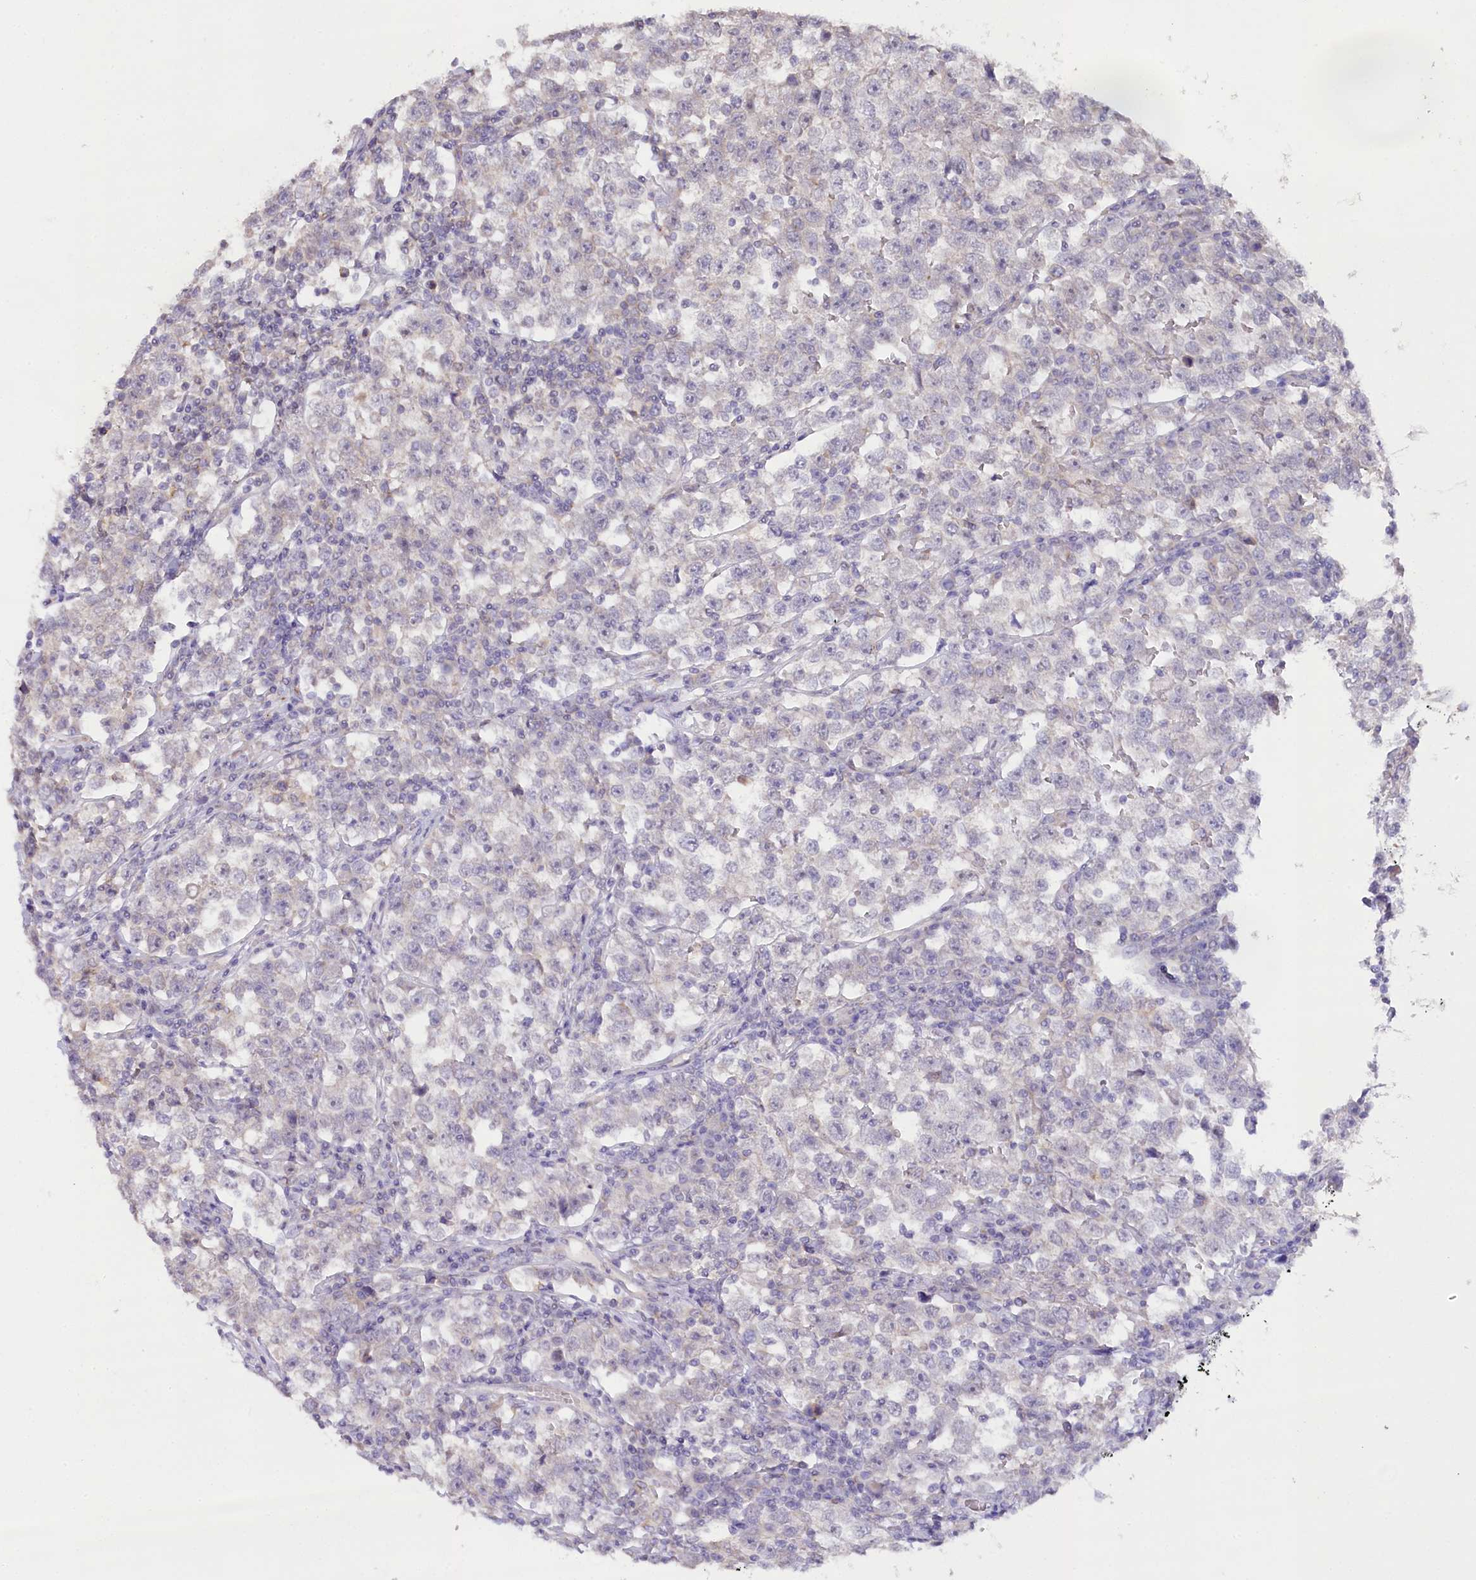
{"staining": {"intensity": "negative", "quantity": "none", "location": "none"}, "tissue": "testis cancer", "cell_type": "Tumor cells", "image_type": "cancer", "snomed": [{"axis": "morphology", "description": "Normal tissue, NOS"}, {"axis": "morphology", "description": "Seminoma, NOS"}, {"axis": "topography", "description": "Testis"}], "caption": "Testis cancer (seminoma) was stained to show a protein in brown. There is no significant positivity in tumor cells.", "gene": "SLC6A11", "patient": {"sex": "male", "age": 43}}